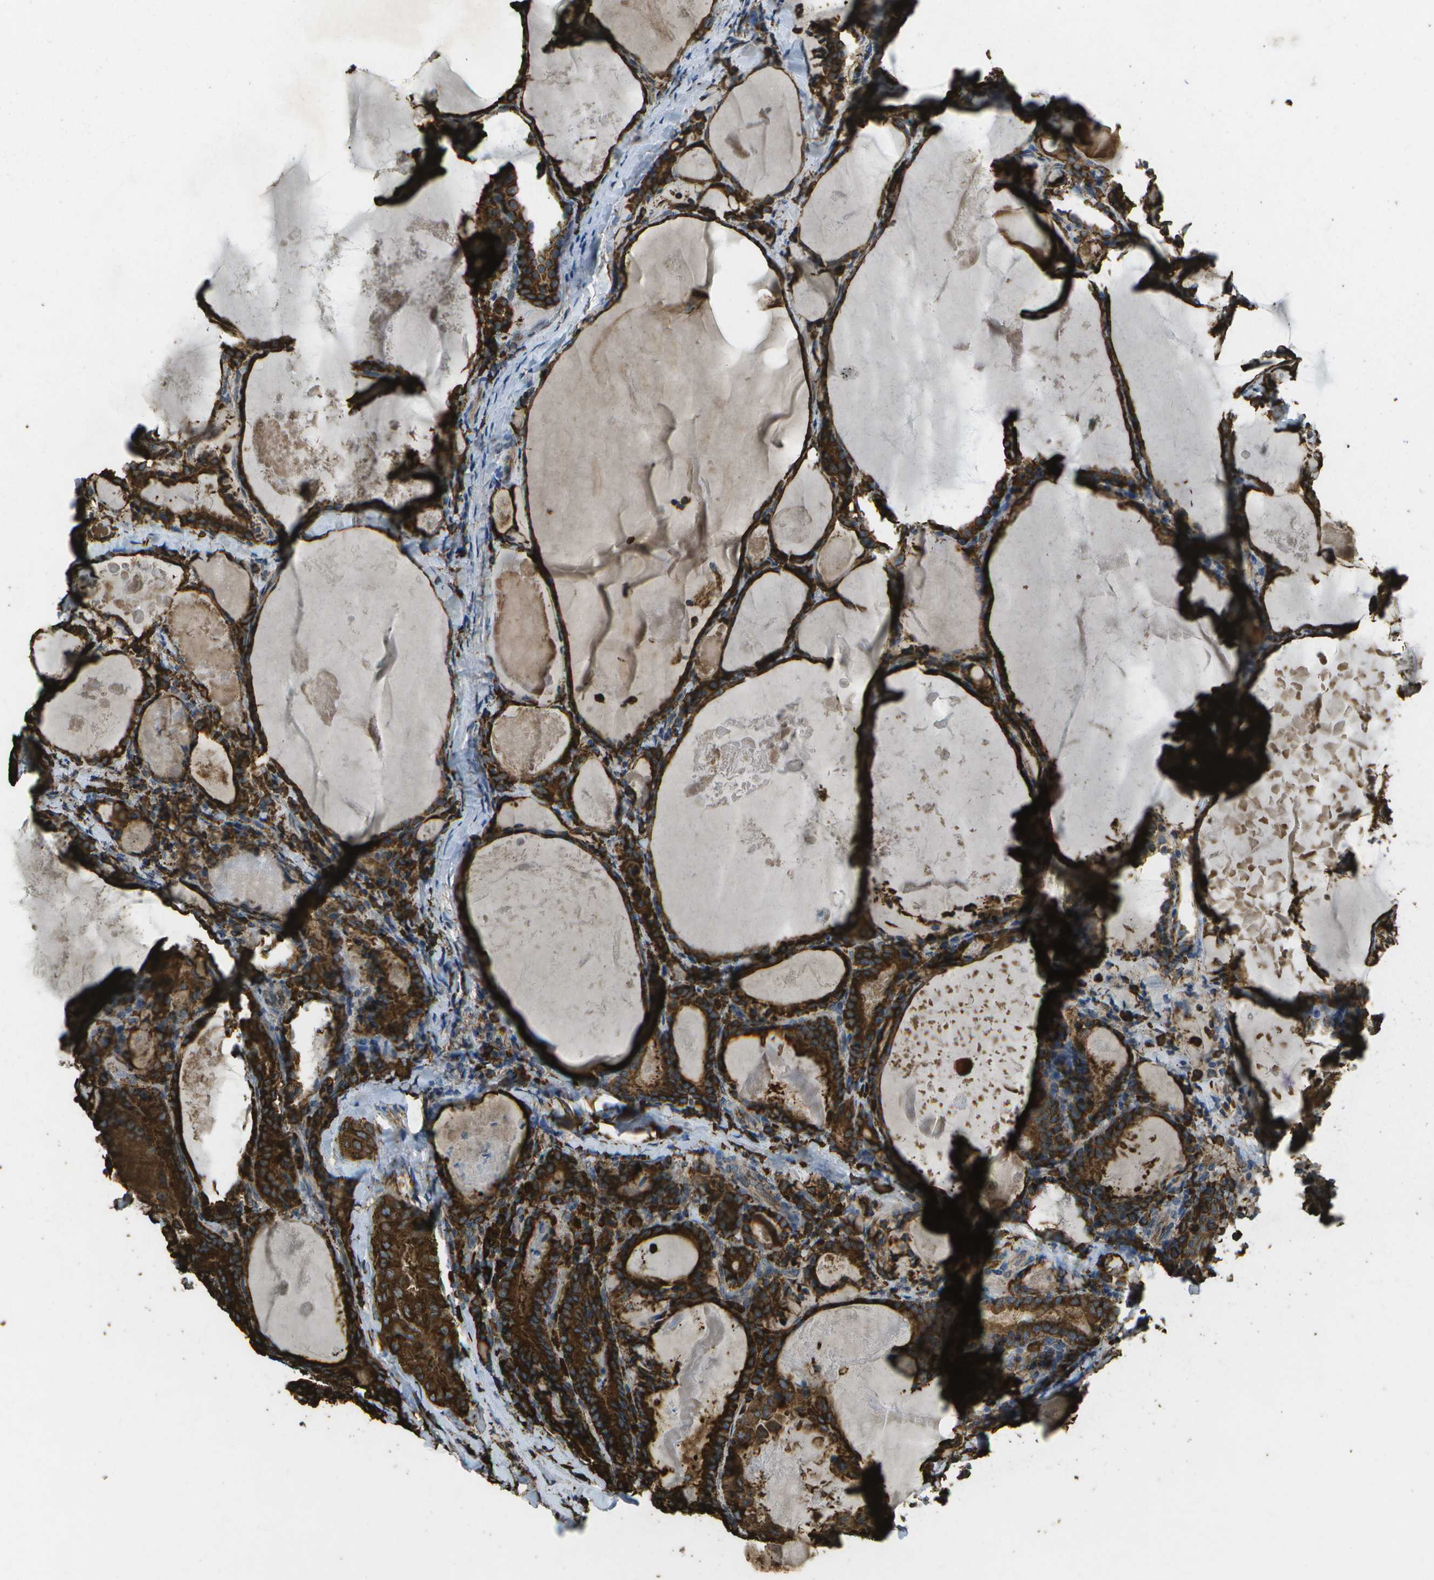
{"staining": {"intensity": "strong", "quantity": ">75%", "location": "cytoplasmic/membranous"}, "tissue": "thyroid cancer", "cell_type": "Tumor cells", "image_type": "cancer", "snomed": [{"axis": "morphology", "description": "Papillary adenocarcinoma, NOS"}, {"axis": "topography", "description": "Thyroid gland"}], "caption": "Thyroid cancer stained with immunohistochemistry reveals strong cytoplasmic/membranous positivity in approximately >75% of tumor cells.", "gene": "PDIA4", "patient": {"sex": "female", "age": 42}}